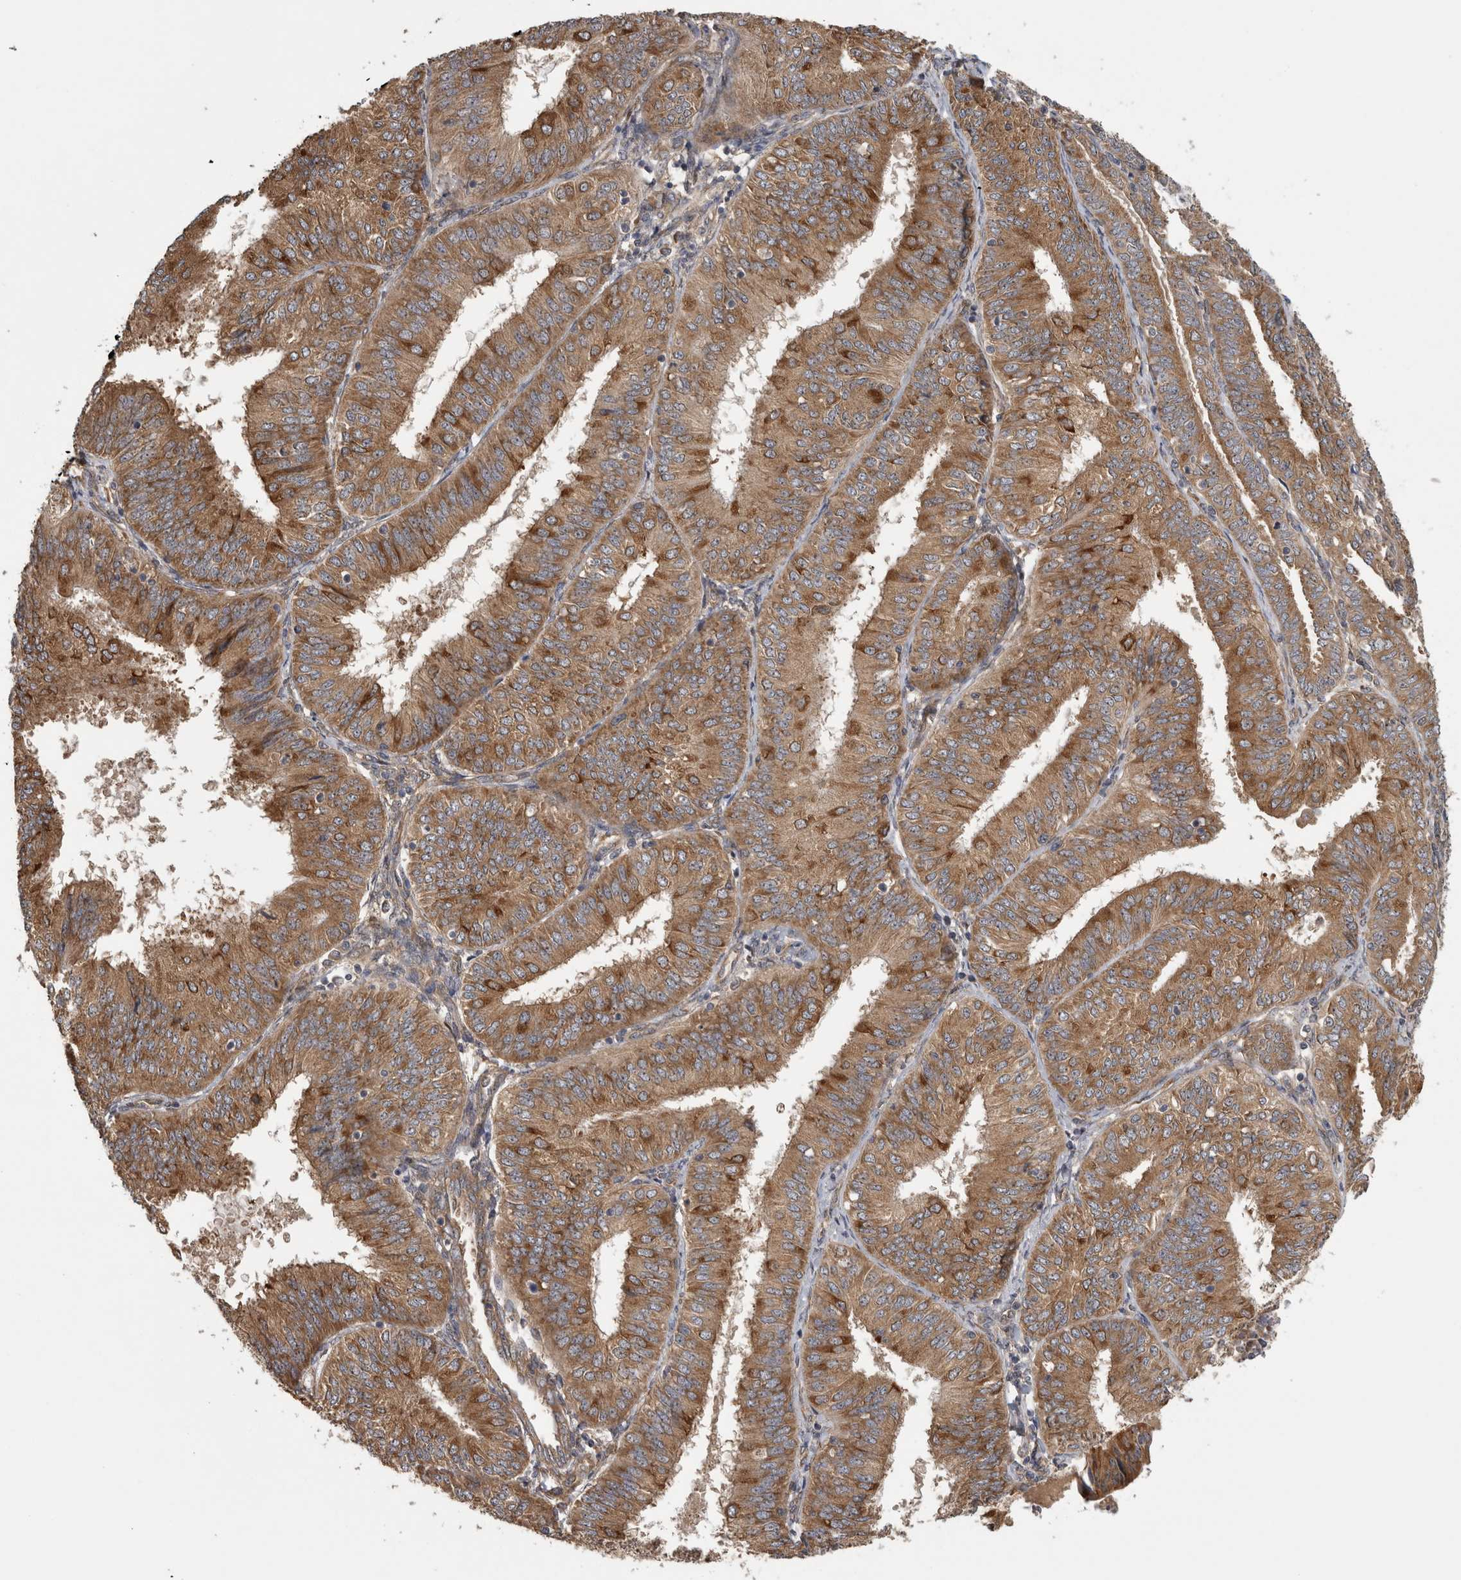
{"staining": {"intensity": "moderate", "quantity": ">75%", "location": "cytoplasmic/membranous"}, "tissue": "endometrial cancer", "cell_type": "Tumor cells", "image_type": "cancer", "snomed": [{"axis": "morphology", "description": "Adenocarcinoma, NOS"}, {"axis": "topography", "description": "Endometrium"}], "caption": "Adenocarcinoma (endometrial) was stained to show a protein in brown. There is medium levels of moderate cytoplasmic/membranous expression in approximately >75% of tumor cells.", "gene": "ATXN2", "patient": {"sex": "female", "age": 58}}